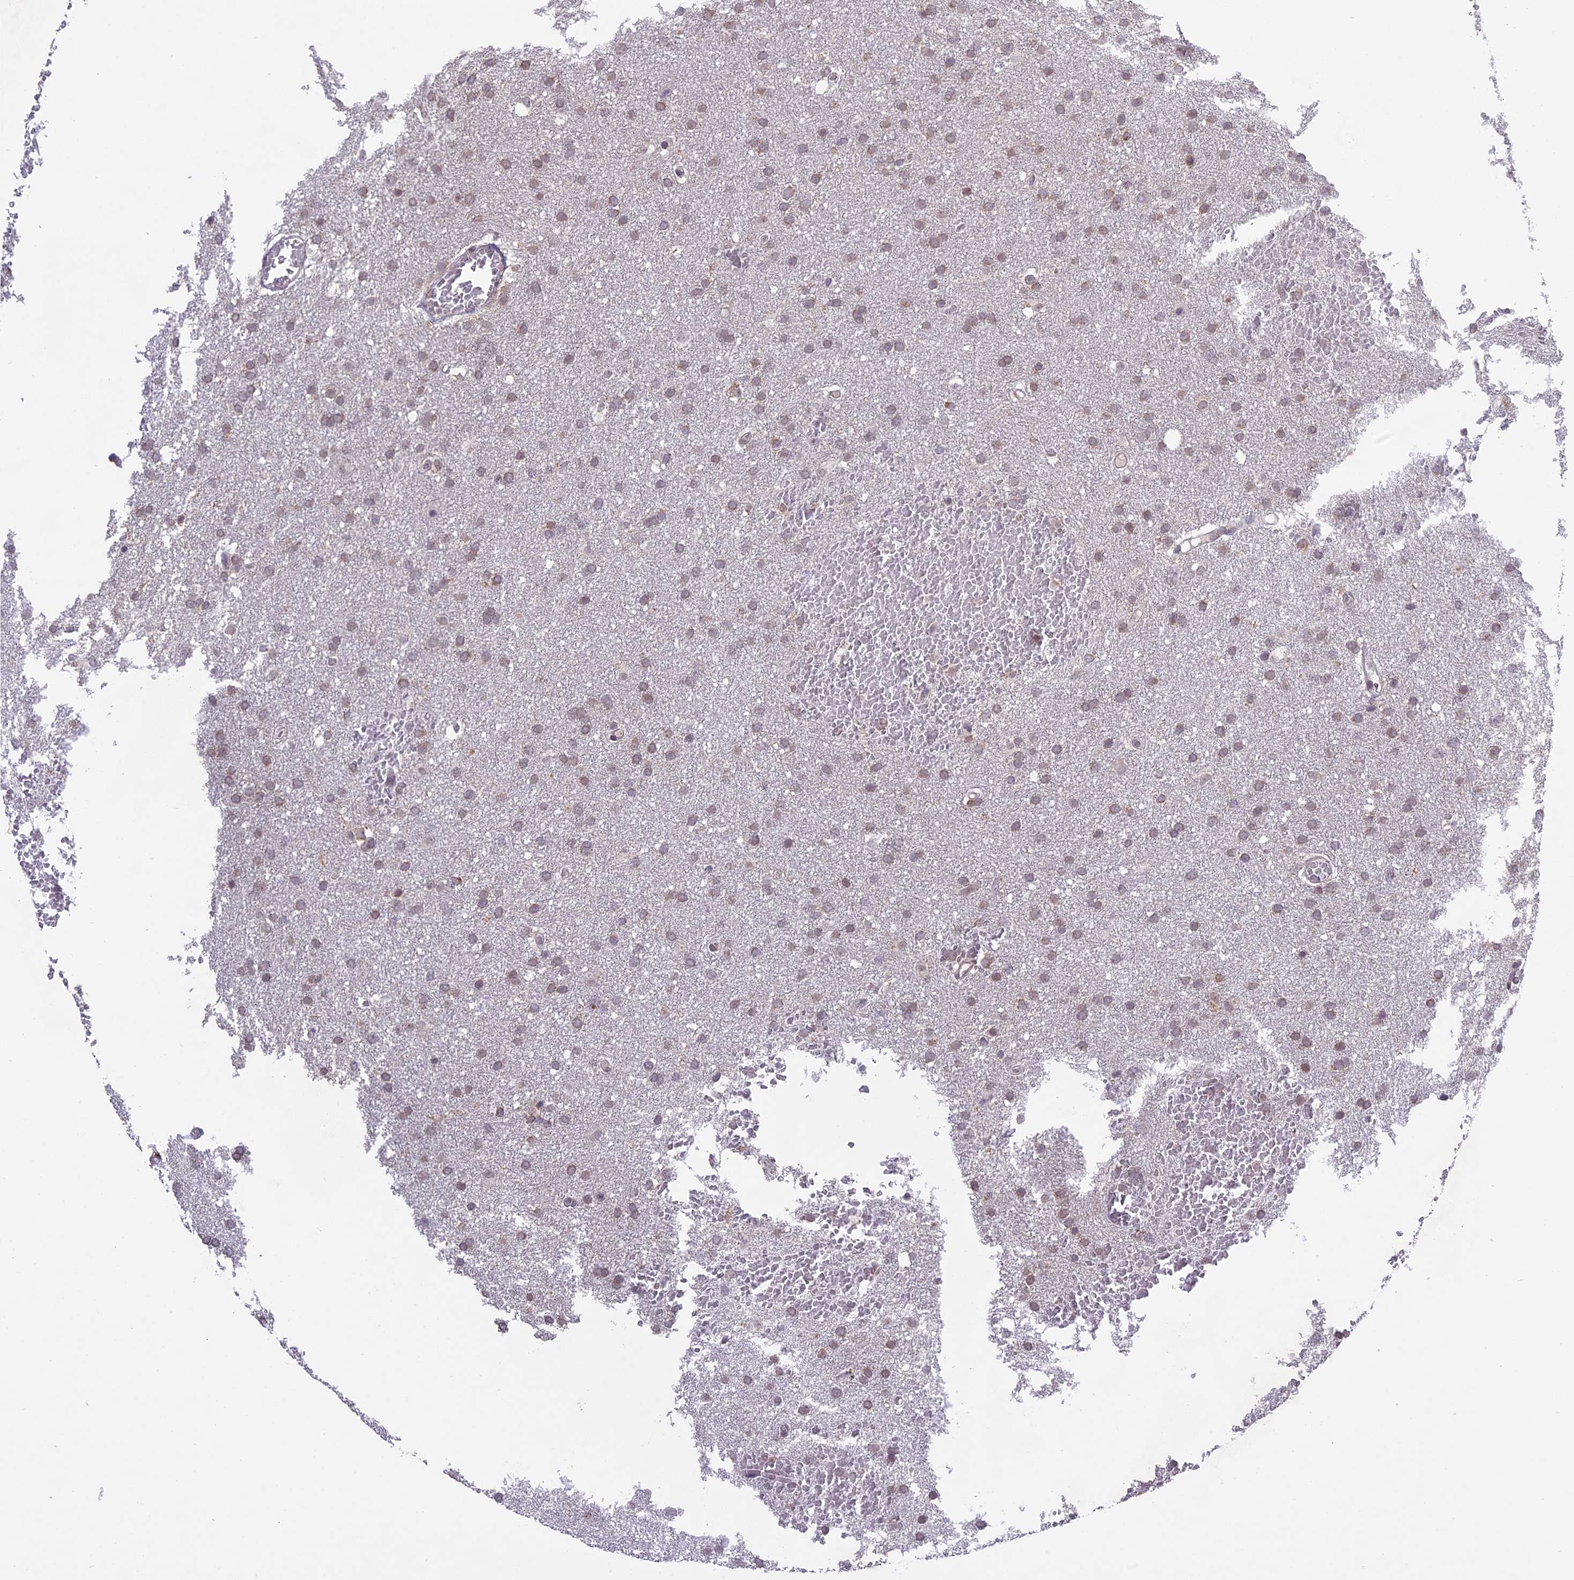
{"staining": {"intensity": "weak", "quantity": "25%-75%", "location": "cytoplasmic/membranous"}, "tissue": "glioma", "cell_type": "Tumor cells", "image_type": "cancer", "snomed": [{"axis": "morphology", "description": "Glioma, malignant, High grade"}, {"axis": "topography", "description": "Cerebral cortex"}], "caption": "There is low levels of weak cytoplasmic/membranous expression in tumor cells of malignant high-grade glioma, as demonstrated by immunohistochemical staining (brown color).", "gene": "ERG28", "patient": {"sex": "female", "age": 36}}